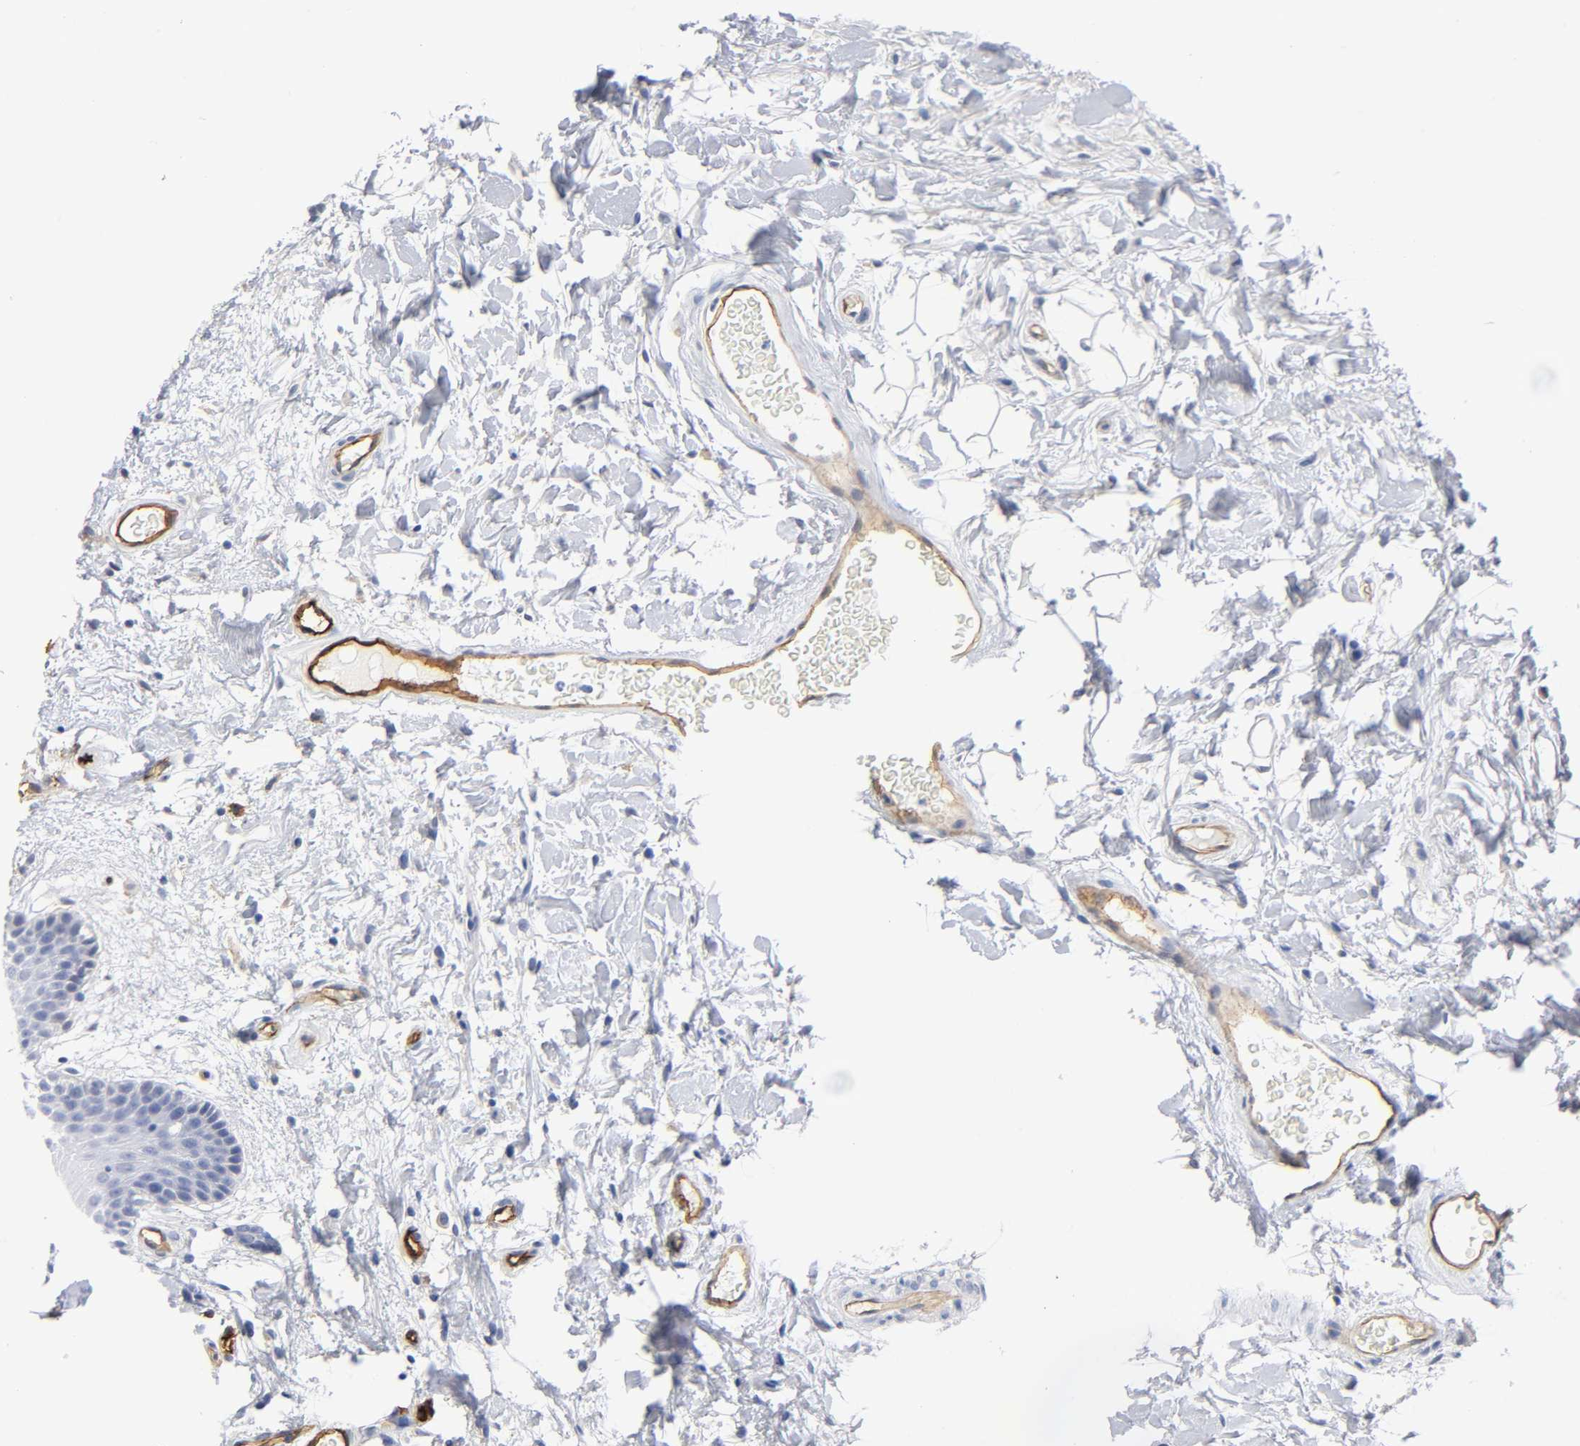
{"staining": {"intensity": "negative", "quantity": "none", "location": "none"}, "tissue": "oral mucosa", "cell_type": "Squamous epithelial cells", "image_type": "normal", "snomed": [{"axis": "morphology", "description": "Normal tissue, NOS"}, {"axis": "morphology", "description": "Squamous cell carcinoma, NOS"}, {"axis": "topography", "description": "Skeletal muscle"}, {"axis": "topography", "description": "Oral tissue"}, {"axis": "topography", "description": "Head-Neck"}], "caption": "A micrograph of human oral mucosa is negative for staining in squamous epithelial cells. Nuclei are stained in blue.", "gene": "ICAM1", "patient": {"sex": "male", "age": 71}}